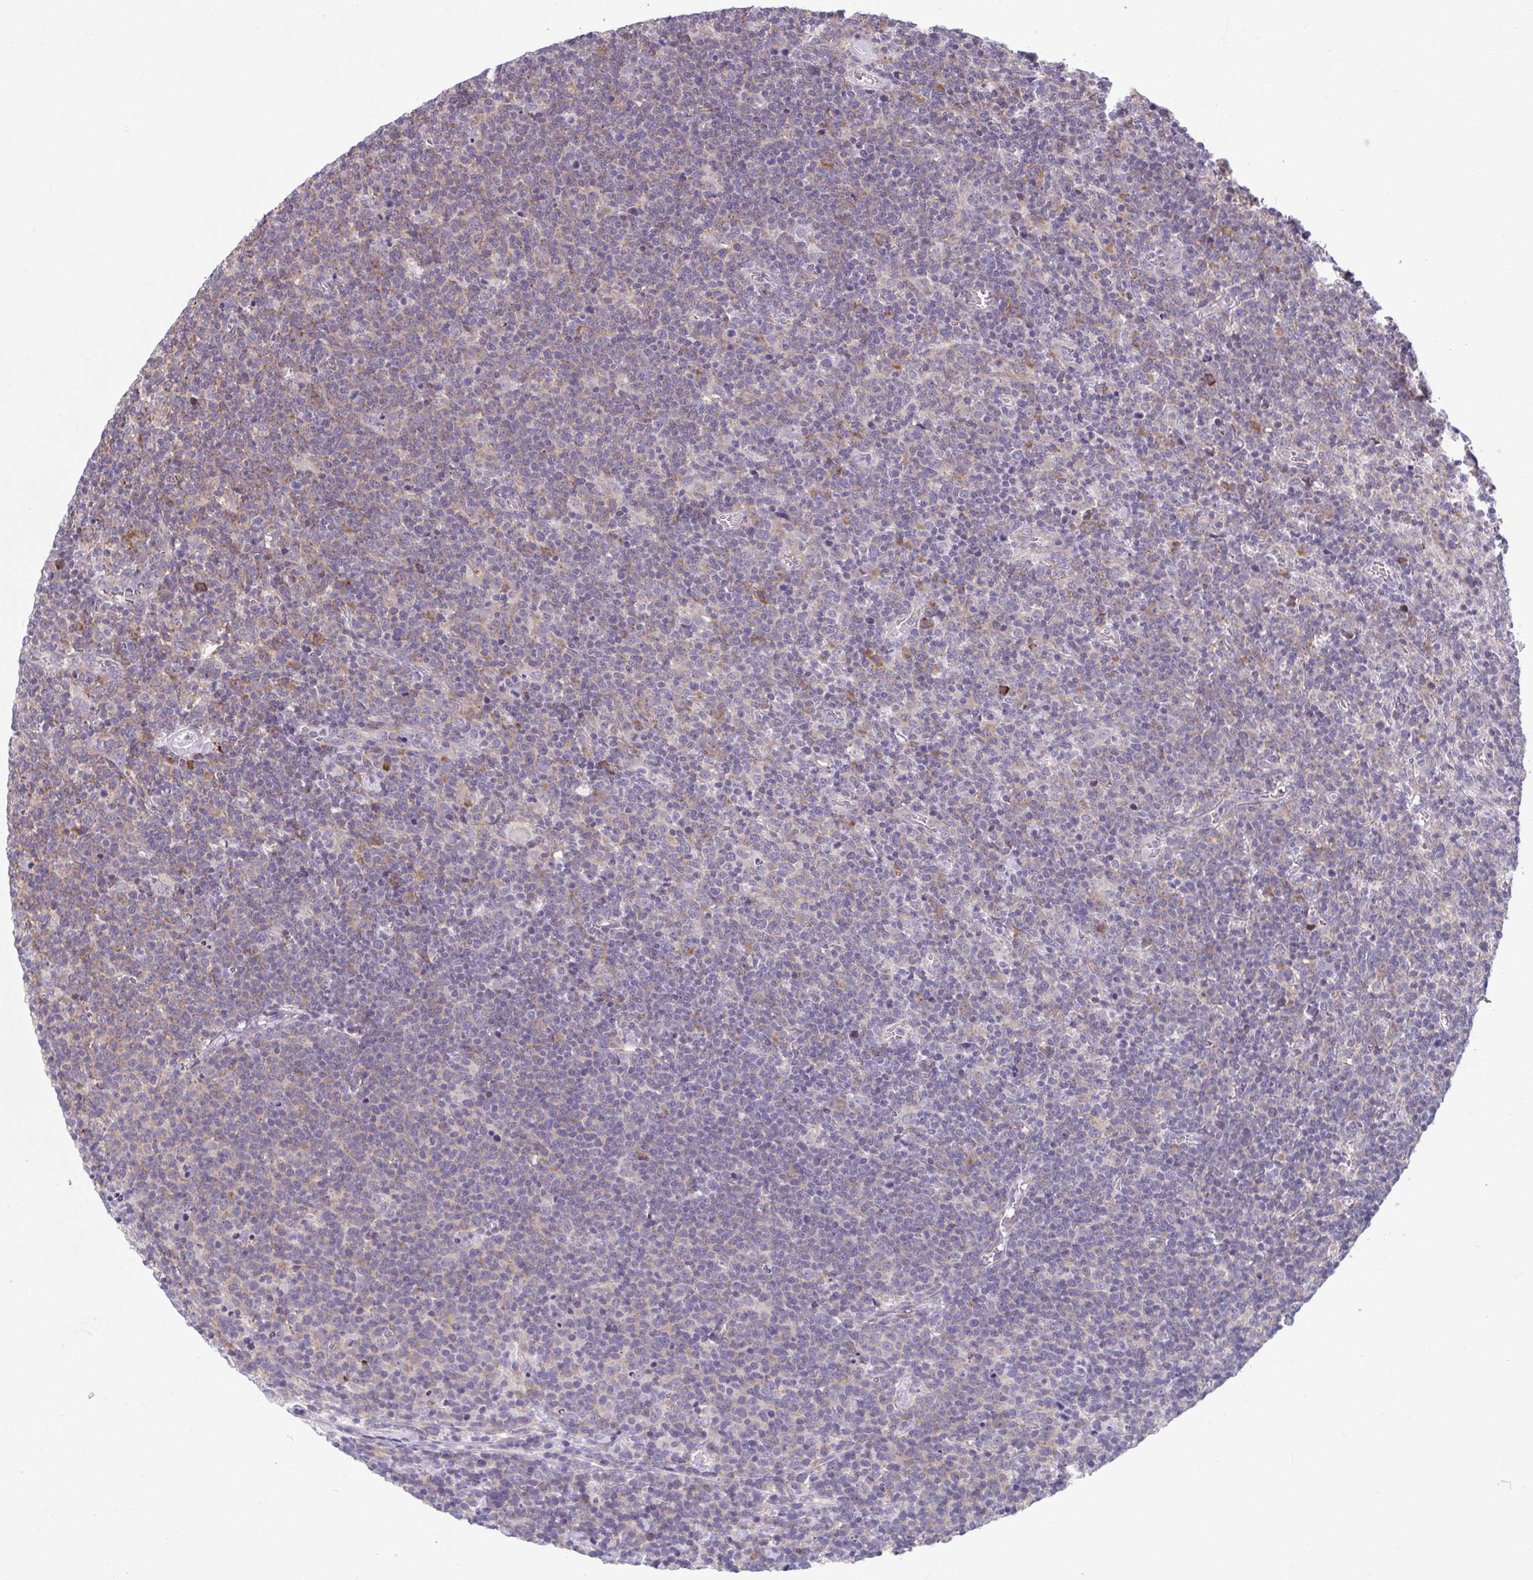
{"staining": {"intensity": "negative", "quantity": "none", "location": "none"}, "tissue": "lymphoma", "cell_type": "Tumor cells", "image_type": "cancer", "snomed": [{"axis": "morphology", "description": "Malignant lymphoma, non-Hodgkin's type, High grade"}, {"axis": "topography", "description": "Lymph node"}], "caption": "Lymphoma stained for a protein using immunohistochemistry (IHC) exhibits no staining tumor cells.", "gene": "TMEM108", "patient": {"sex": "male", "age": 61}}